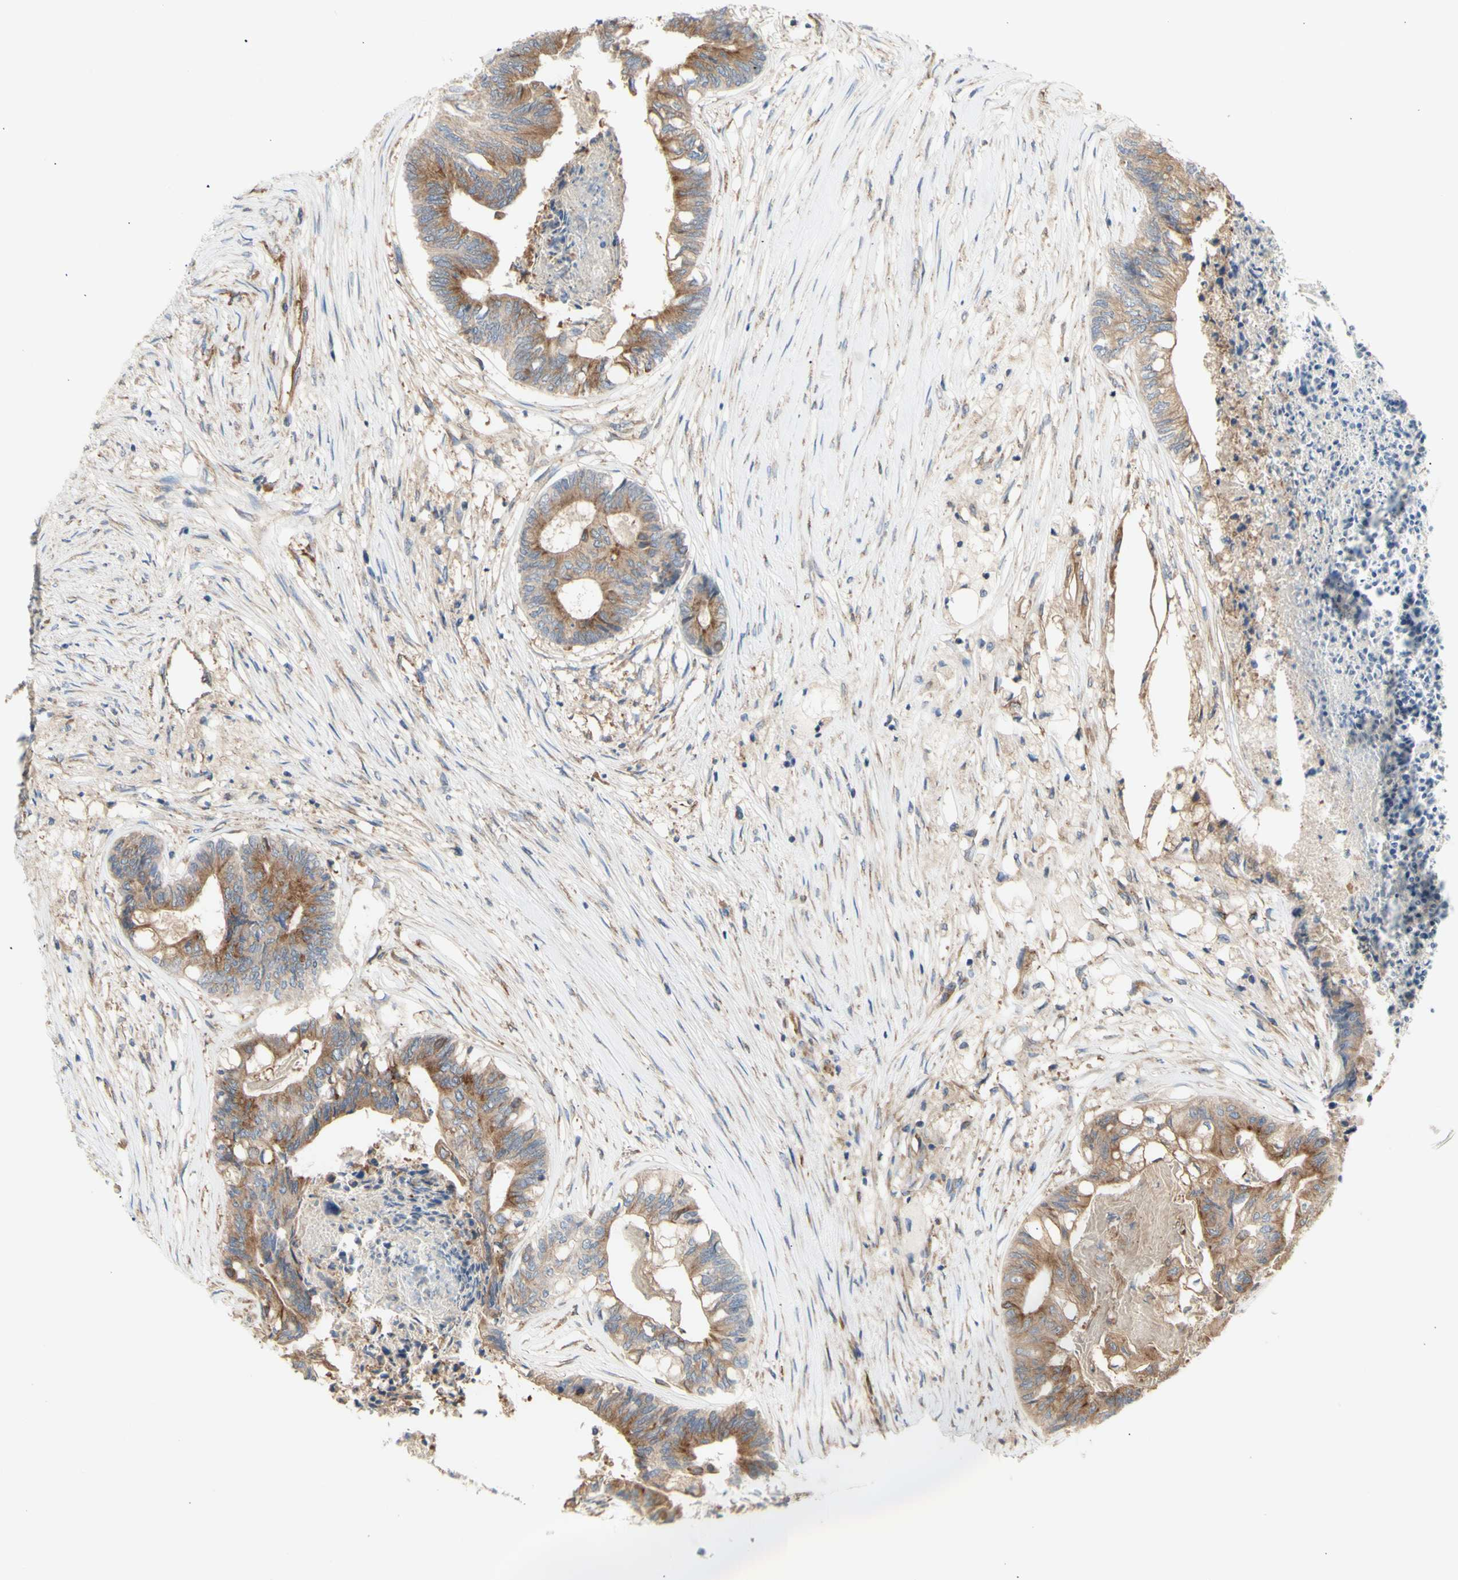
{"staining": {"intensity": "moderate", "quantity": "<25%", "location": "cytoplasmic/membranous"}, "tissue": "colorectal cancer", "cell_type": "Tumor cells", "image_type": "cancer", "snomed": [{"axis": "morphology", "description": "Adenocarcinoma, NOS"}, {"axis": "topography", "description": "Rectum"}], "caption": "Moderate cytoplasmic/membranous protein expression is appreciated in about <25% of tumor cells in adenocarcinoma (colorectal).", "gene": "KLC1", "patient": {"sex": "male", "age": 63}}